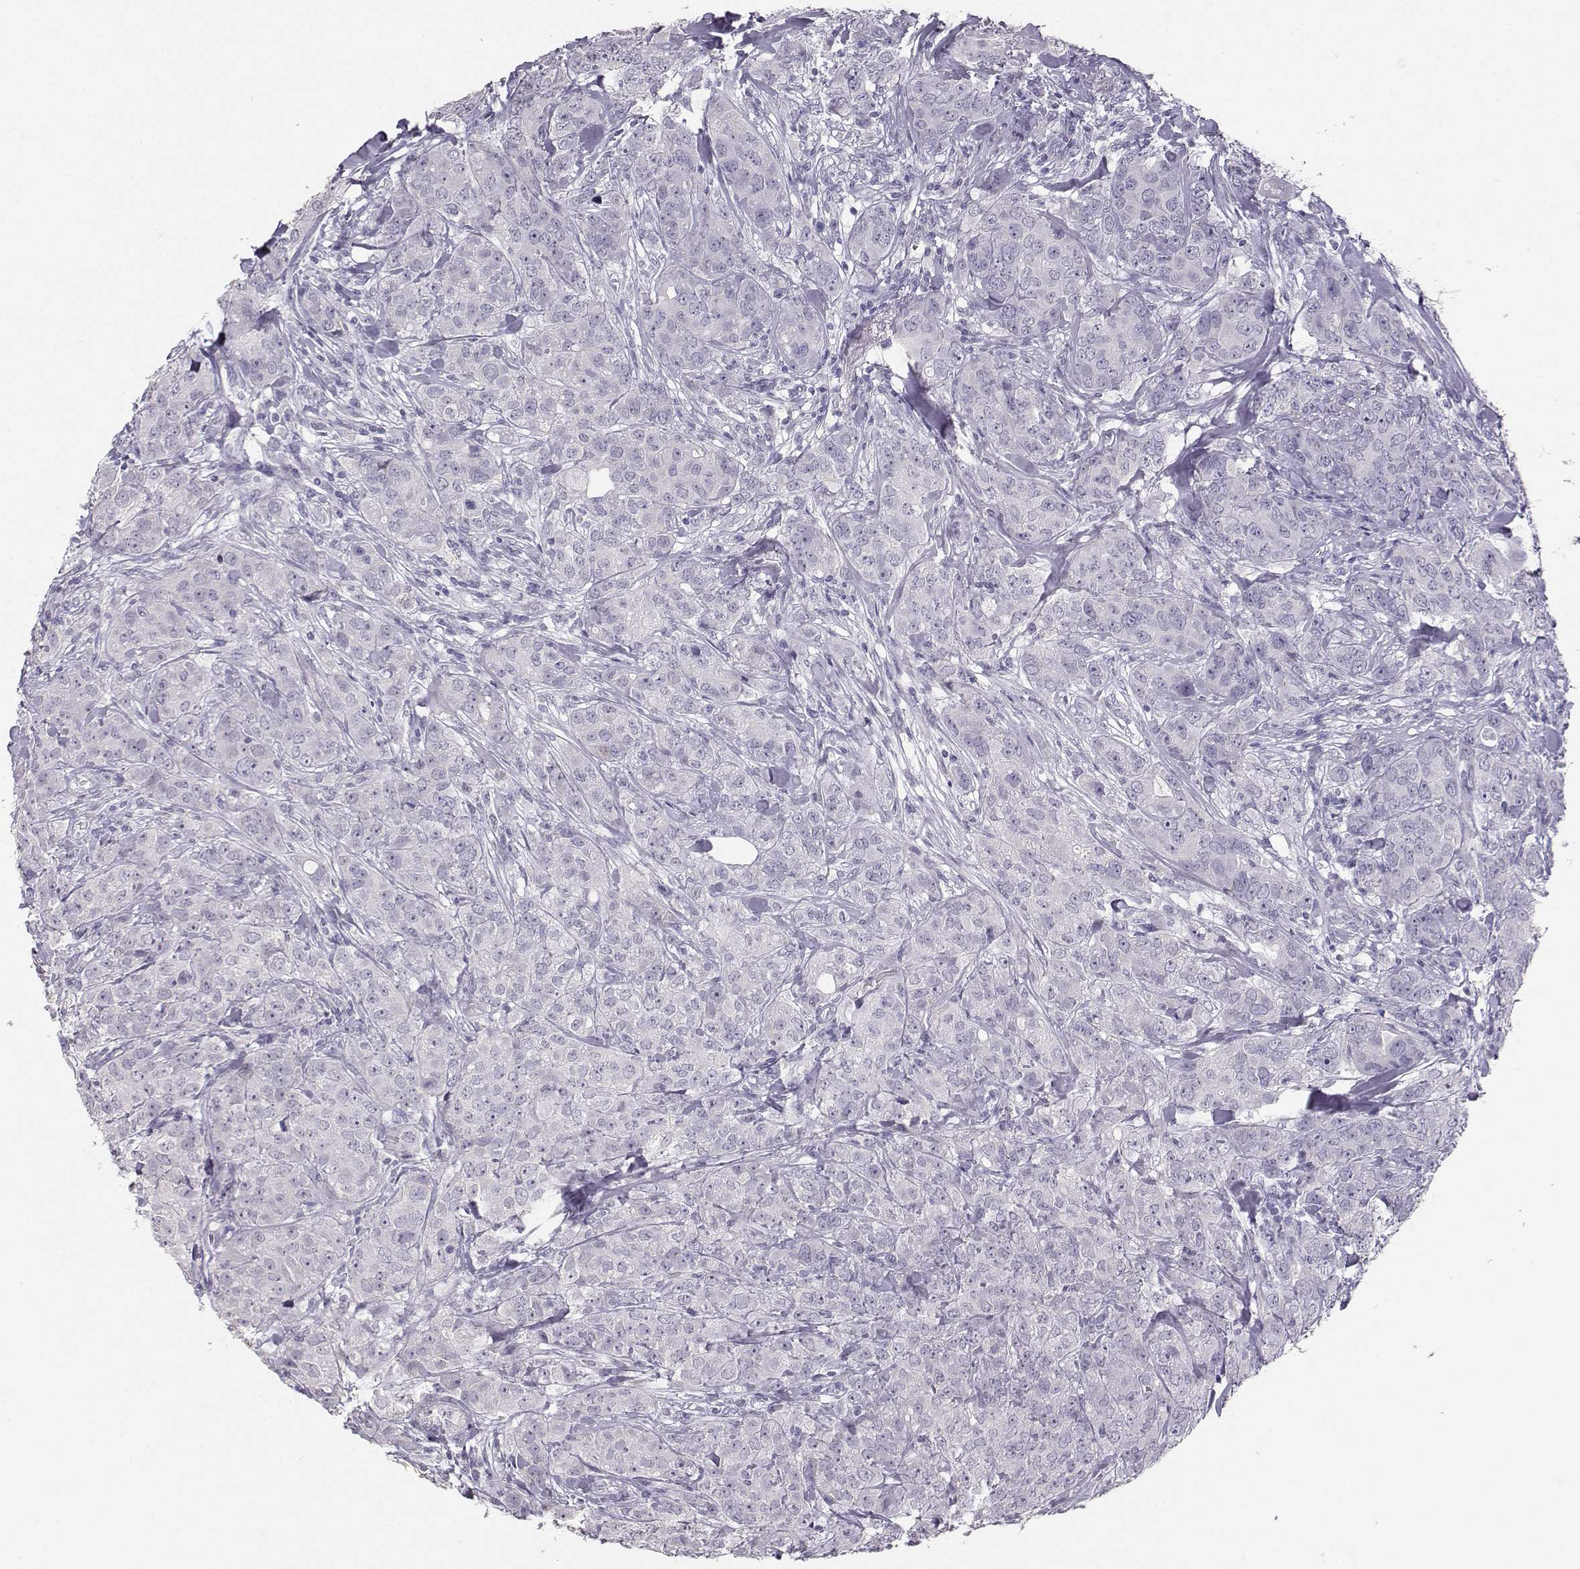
{"staining": {"intensity": "negative", "quantity": "none", "location": "none"}, "tissue": "breast cancer", "cell_type": "Tumor cells", "image_type": "cancer", "snomed": [{"axis": "morphology", "description": "Duct carcinoma"}, {"axis": "topography", "description": "Breast"}], "caption": "Photomicrograph shows no protein positivity in tumor cells of infiltrating ductal carcinoma (breast) tissue. (Stains: DAB (3,3'-diaminobenzidine) immunohistochemistry (IHC) with hematoxylin counter stain, Microscopy: brightfield microscopy at high magnification).", "gene": "PKP2", "patient": {"sex": "female", "age": 43}}